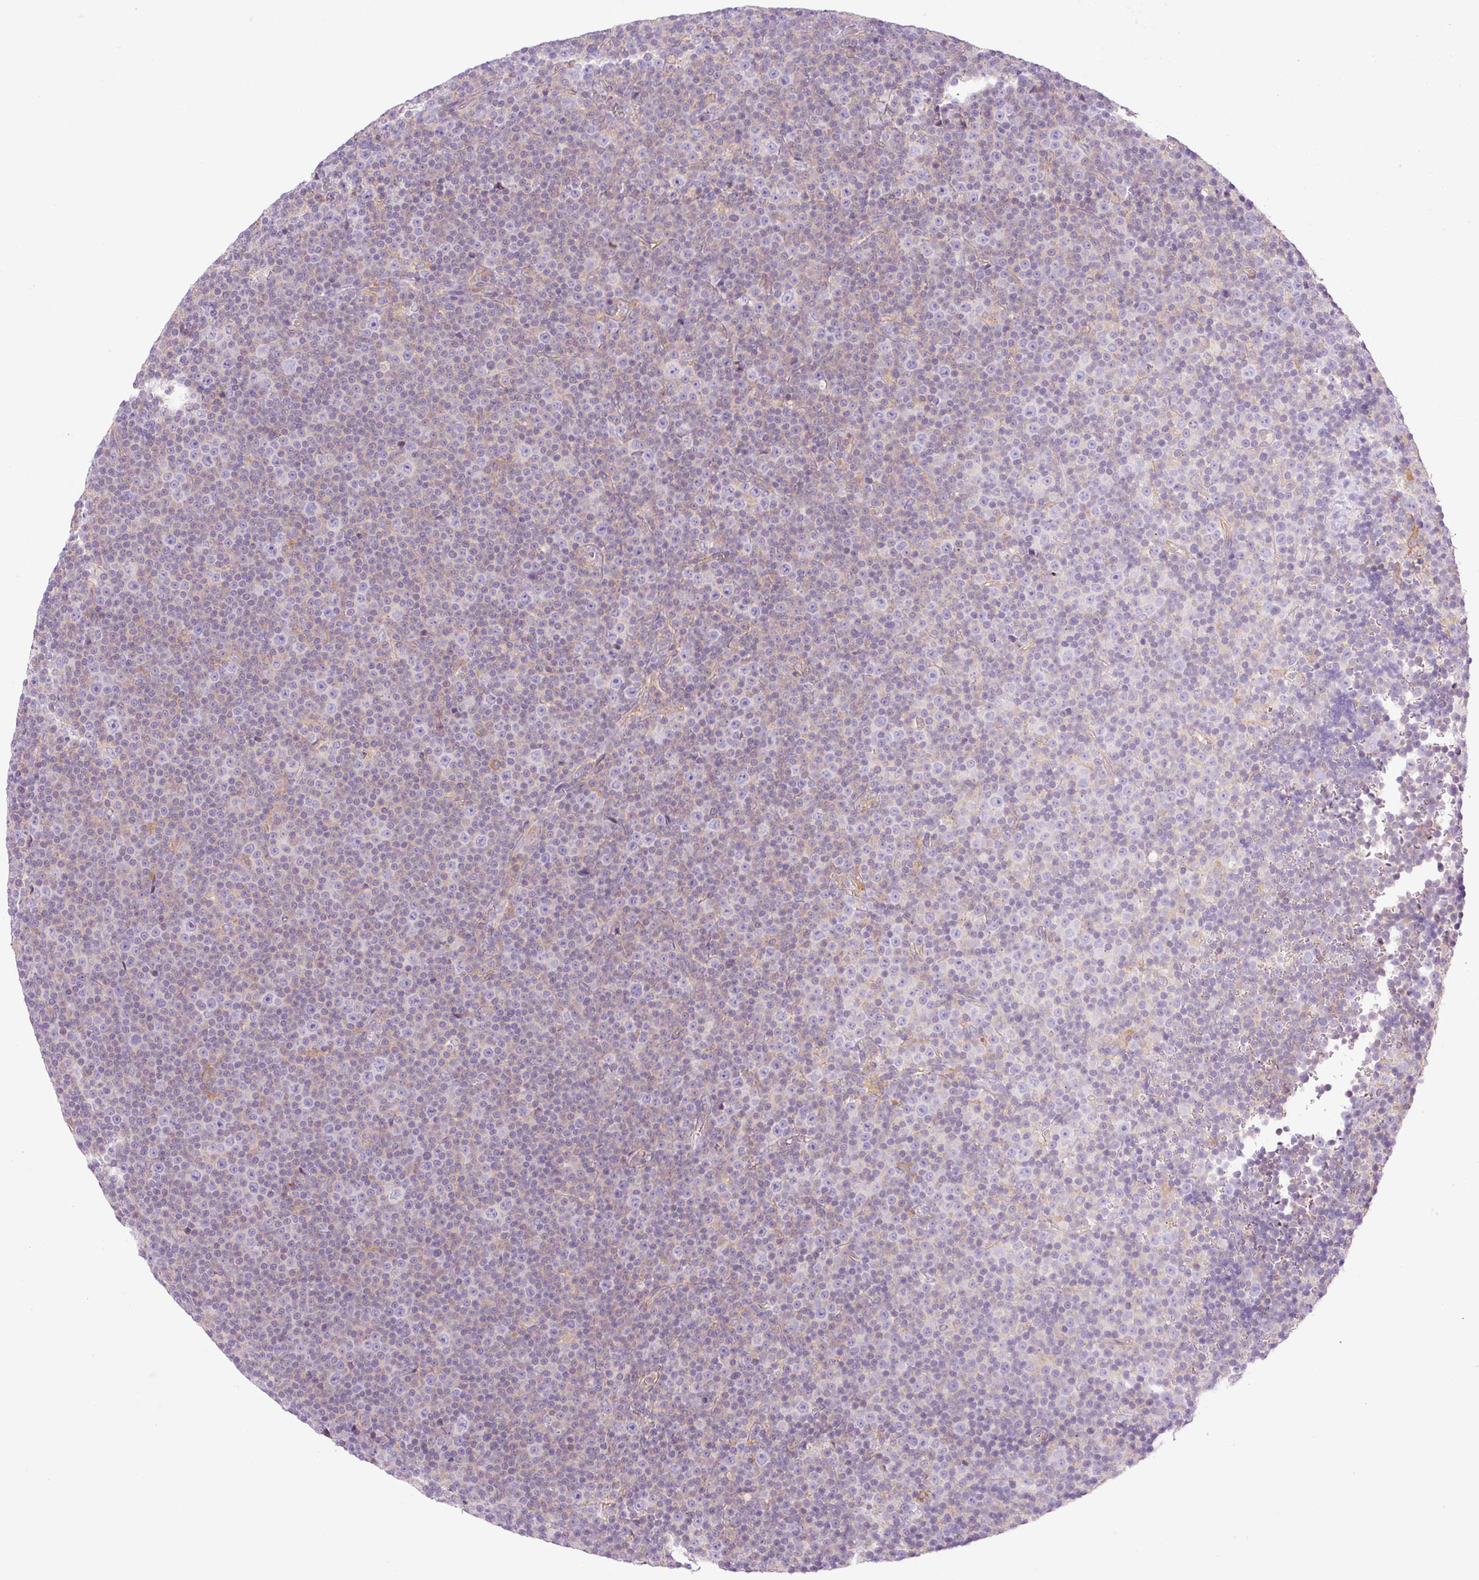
{"staining": {"intensity": "negative", "quantity": "none", "location": "none"}, "tissue": "lymphoma", "cell_type": "Tumor cells", "image_type": "cancer", "snomed": [{"axis": "morphology", "description": "Malignant lymphoma, non-Hodgkin's type, Low grade"}, {"axis": "topography", "description": "Lymph node"}], "caption": "Histopathology image shows no protein expression in tumor cells of lymphoma tissue.", "gene": "EHD3", "patient": {"sex": "female", "age": 67}}